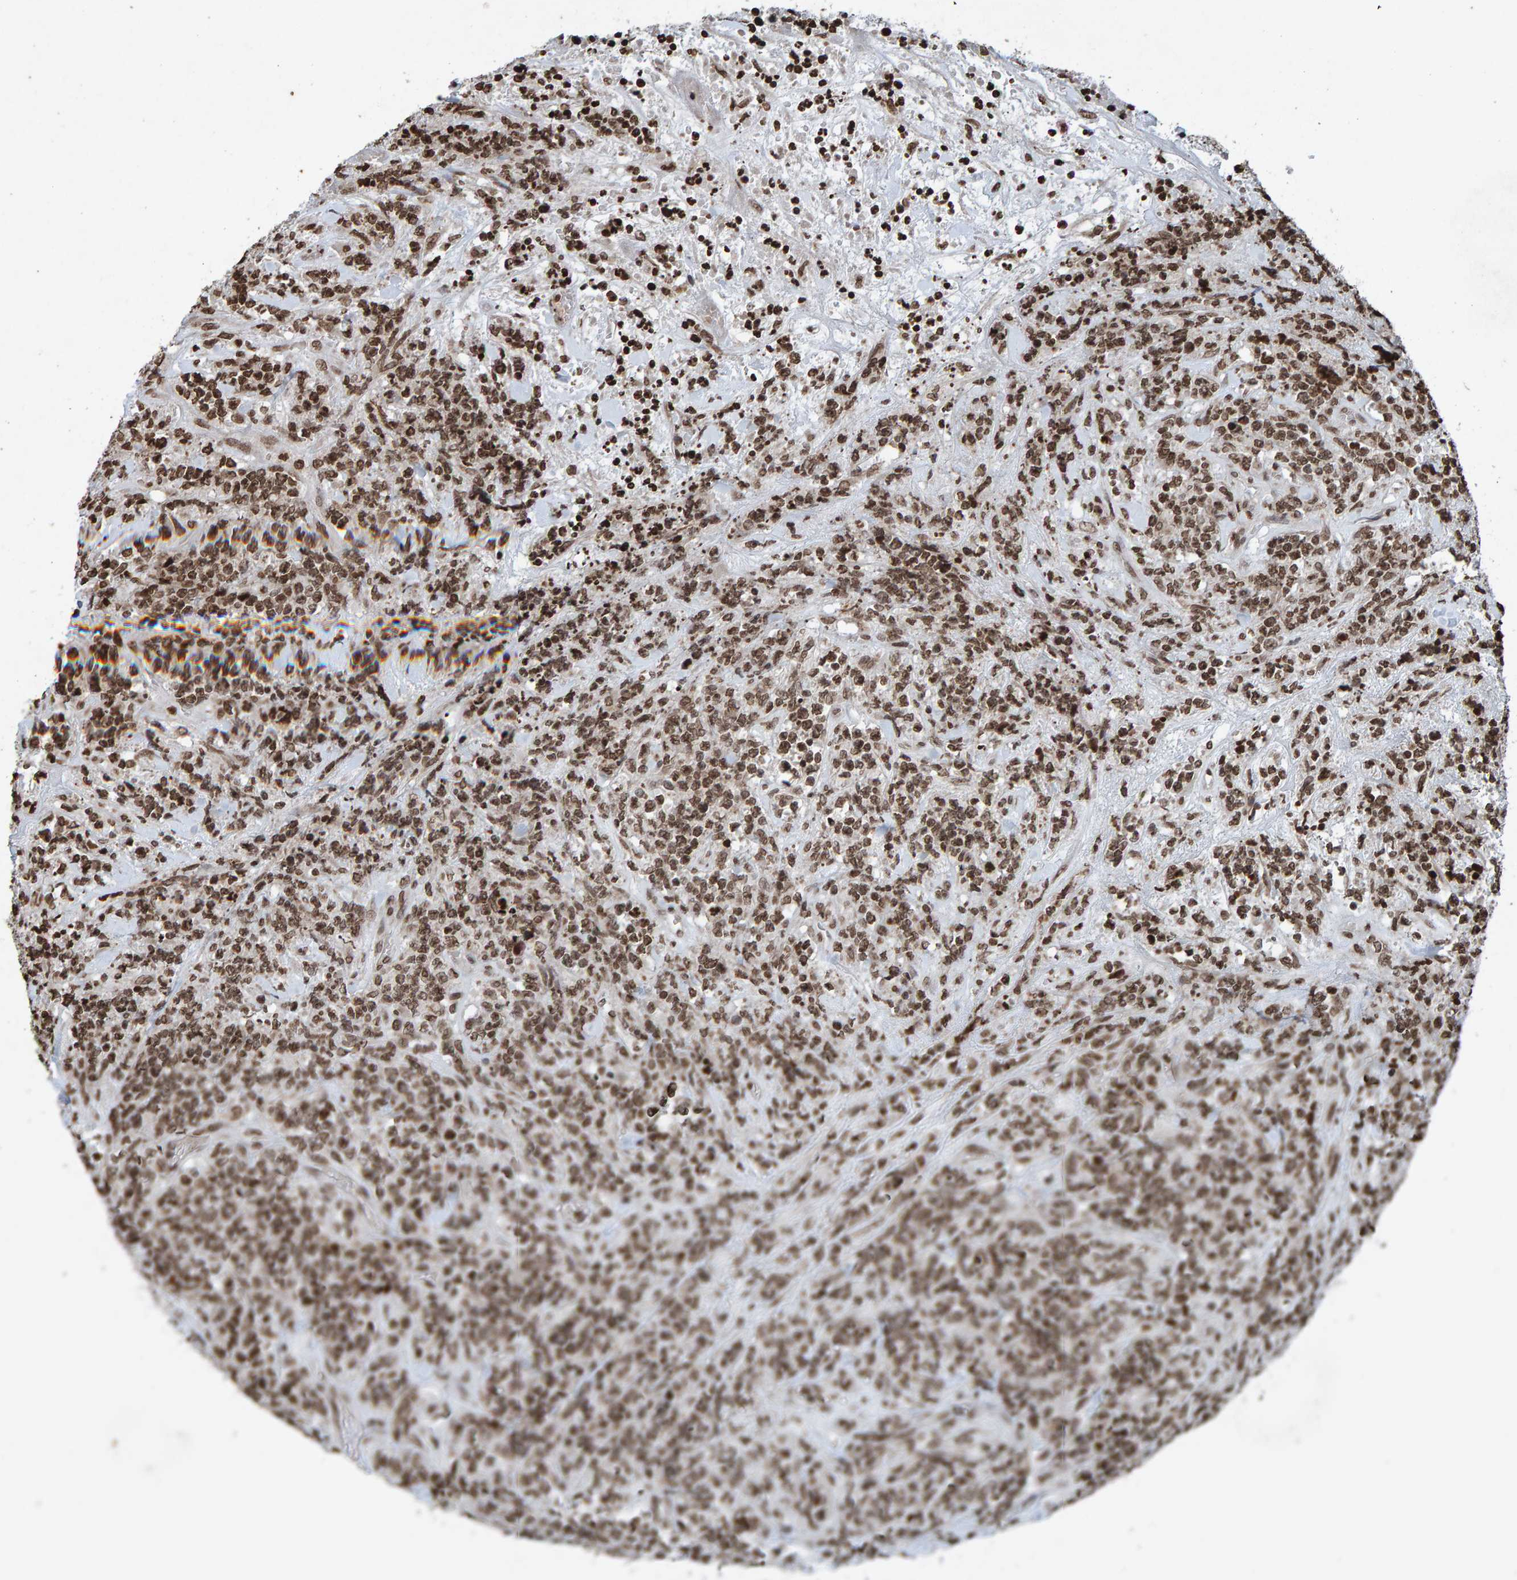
{"staining": {"intensity": "moderate", "quantity": ">75%", "location": "nuclear"}, "tissue": "lymphoma", "cell_type": "Tumor cells", "image_type": "cancer", "snomed": [{"axis": "morphology", "description": "Malignant lymphoma, non-Hodgkin's type, High grade"}, {"axis": "topography", "description": "Soft tissue"}], "caption": "Protein staining by immunohistochemistry demonstrates moderate nuclear expression in approximately >75% of tumor cells in malignant lymphoma, non-Hodgkin's type (high-grade).", "gene": "H2AZ1", "patient": {"sex": "male", "age": 18}}